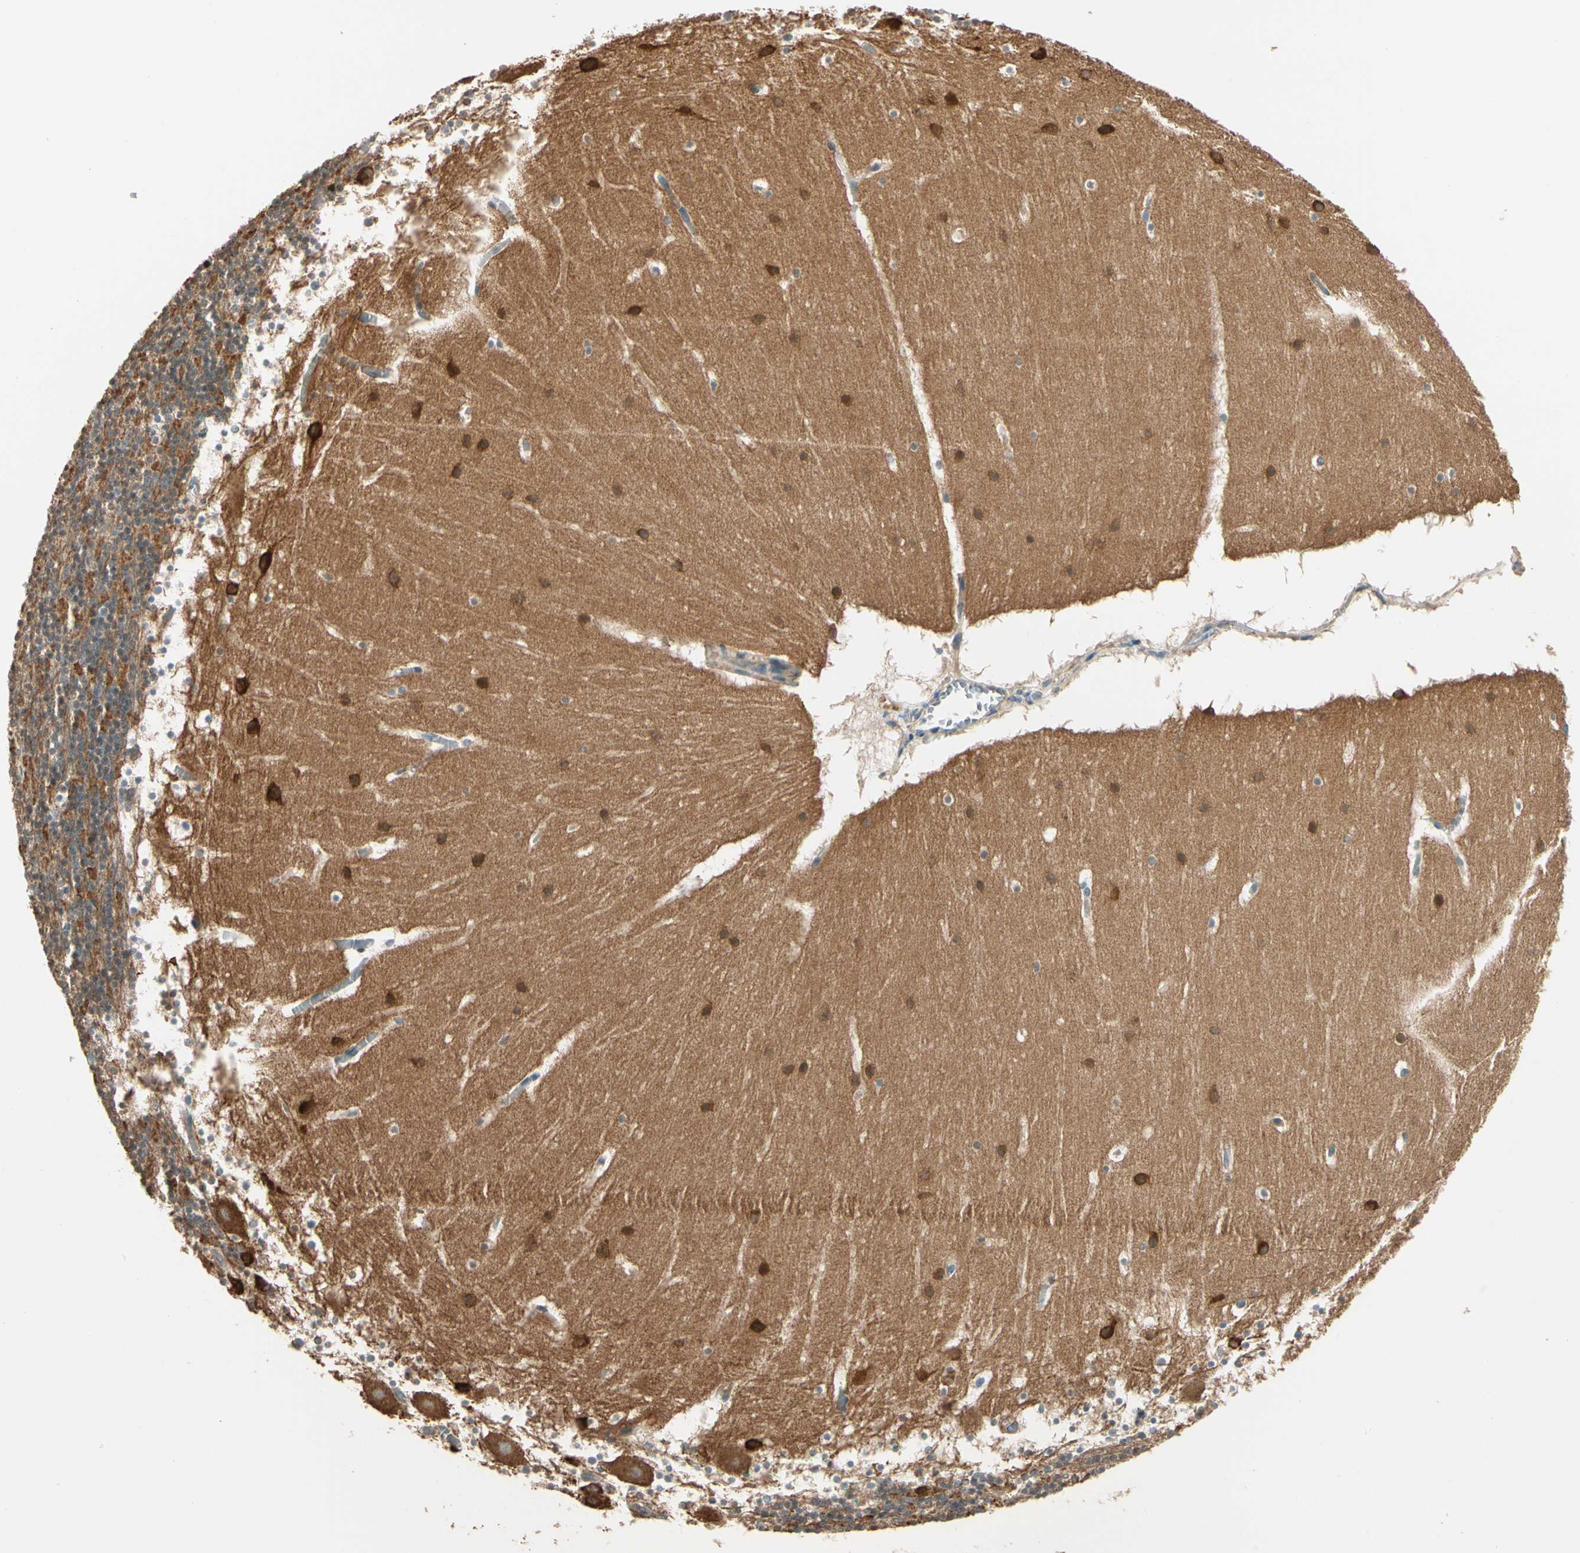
{"staining": {"intensity": "moderate", "quantity": ">75%", "location": "cytoplasmic/membranous"}, "tissue": "cerebellum", "cell_type": "Cells in granular layer", "image_type": "normal", "snomed": [{"axis": "morphology", "description": "Normal tissue, NOS"}, {"axis": "topography", "description": "Cerebellum"}], "caption": "A photomicrograph of human cerebellum stained for a protein shows moderate cytoplasmic/membranous brown staining in cells in granular layer.", "gene": "TNFRSF21", "patient": {"sex": "male", "age": 45}}